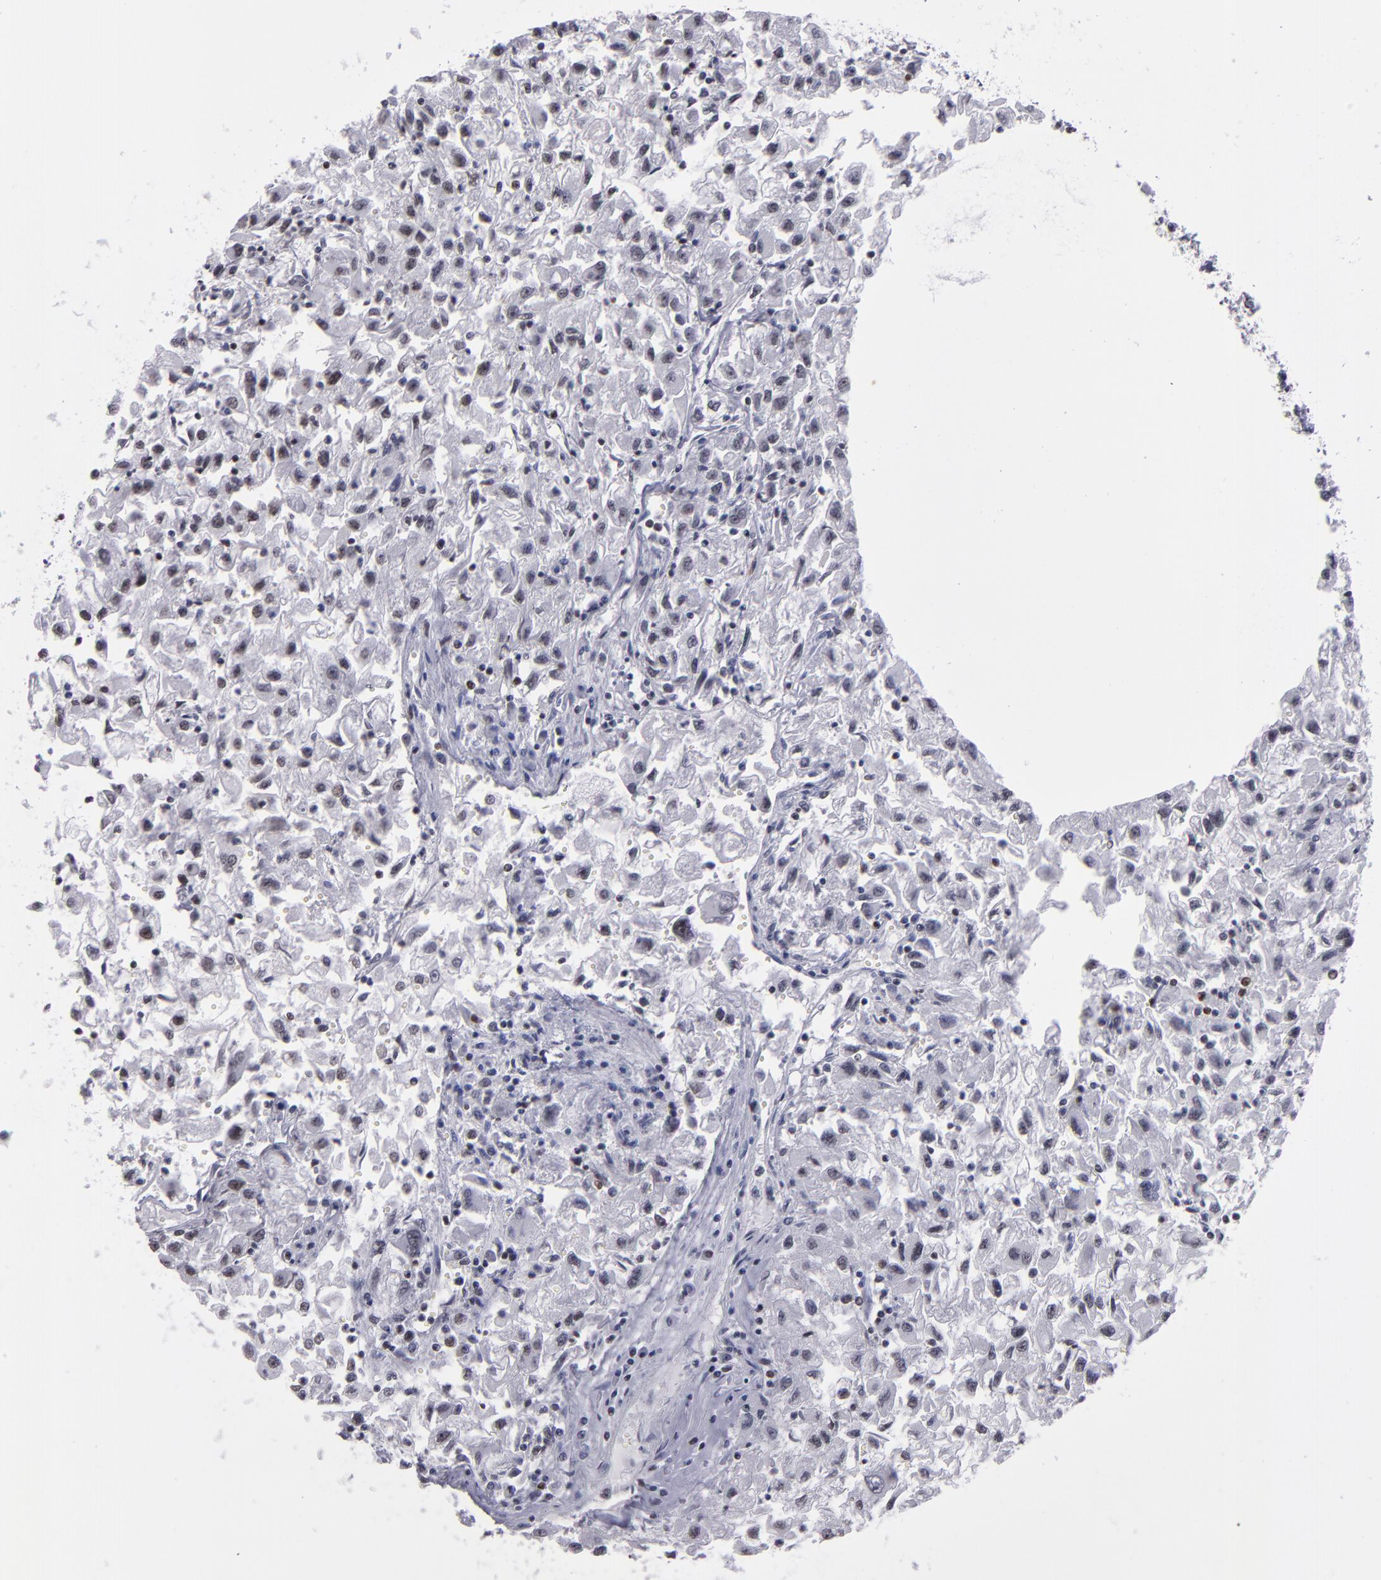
{"staining": {"intensity": "negative", "quantity": "none", "location": "none"}, "tissue": "renal cancer", "cell_type": "Tumor cells", "image_type": "cancer", "snomed": [{"axis": "morphology", "description": "Adenocarcinoma, NOS"}, {"axis": "topography", "description": "Kidney"}], "caption": "Immunohistochemical staining of renal cancer (adenocarcinoma) displays no significant staining in tumor cells. (Immunohistochemistry (ihc), brightfield microscopy, high magnification).", "gene": "TERF2", "patient": {"sex": "male", "age": 59}}